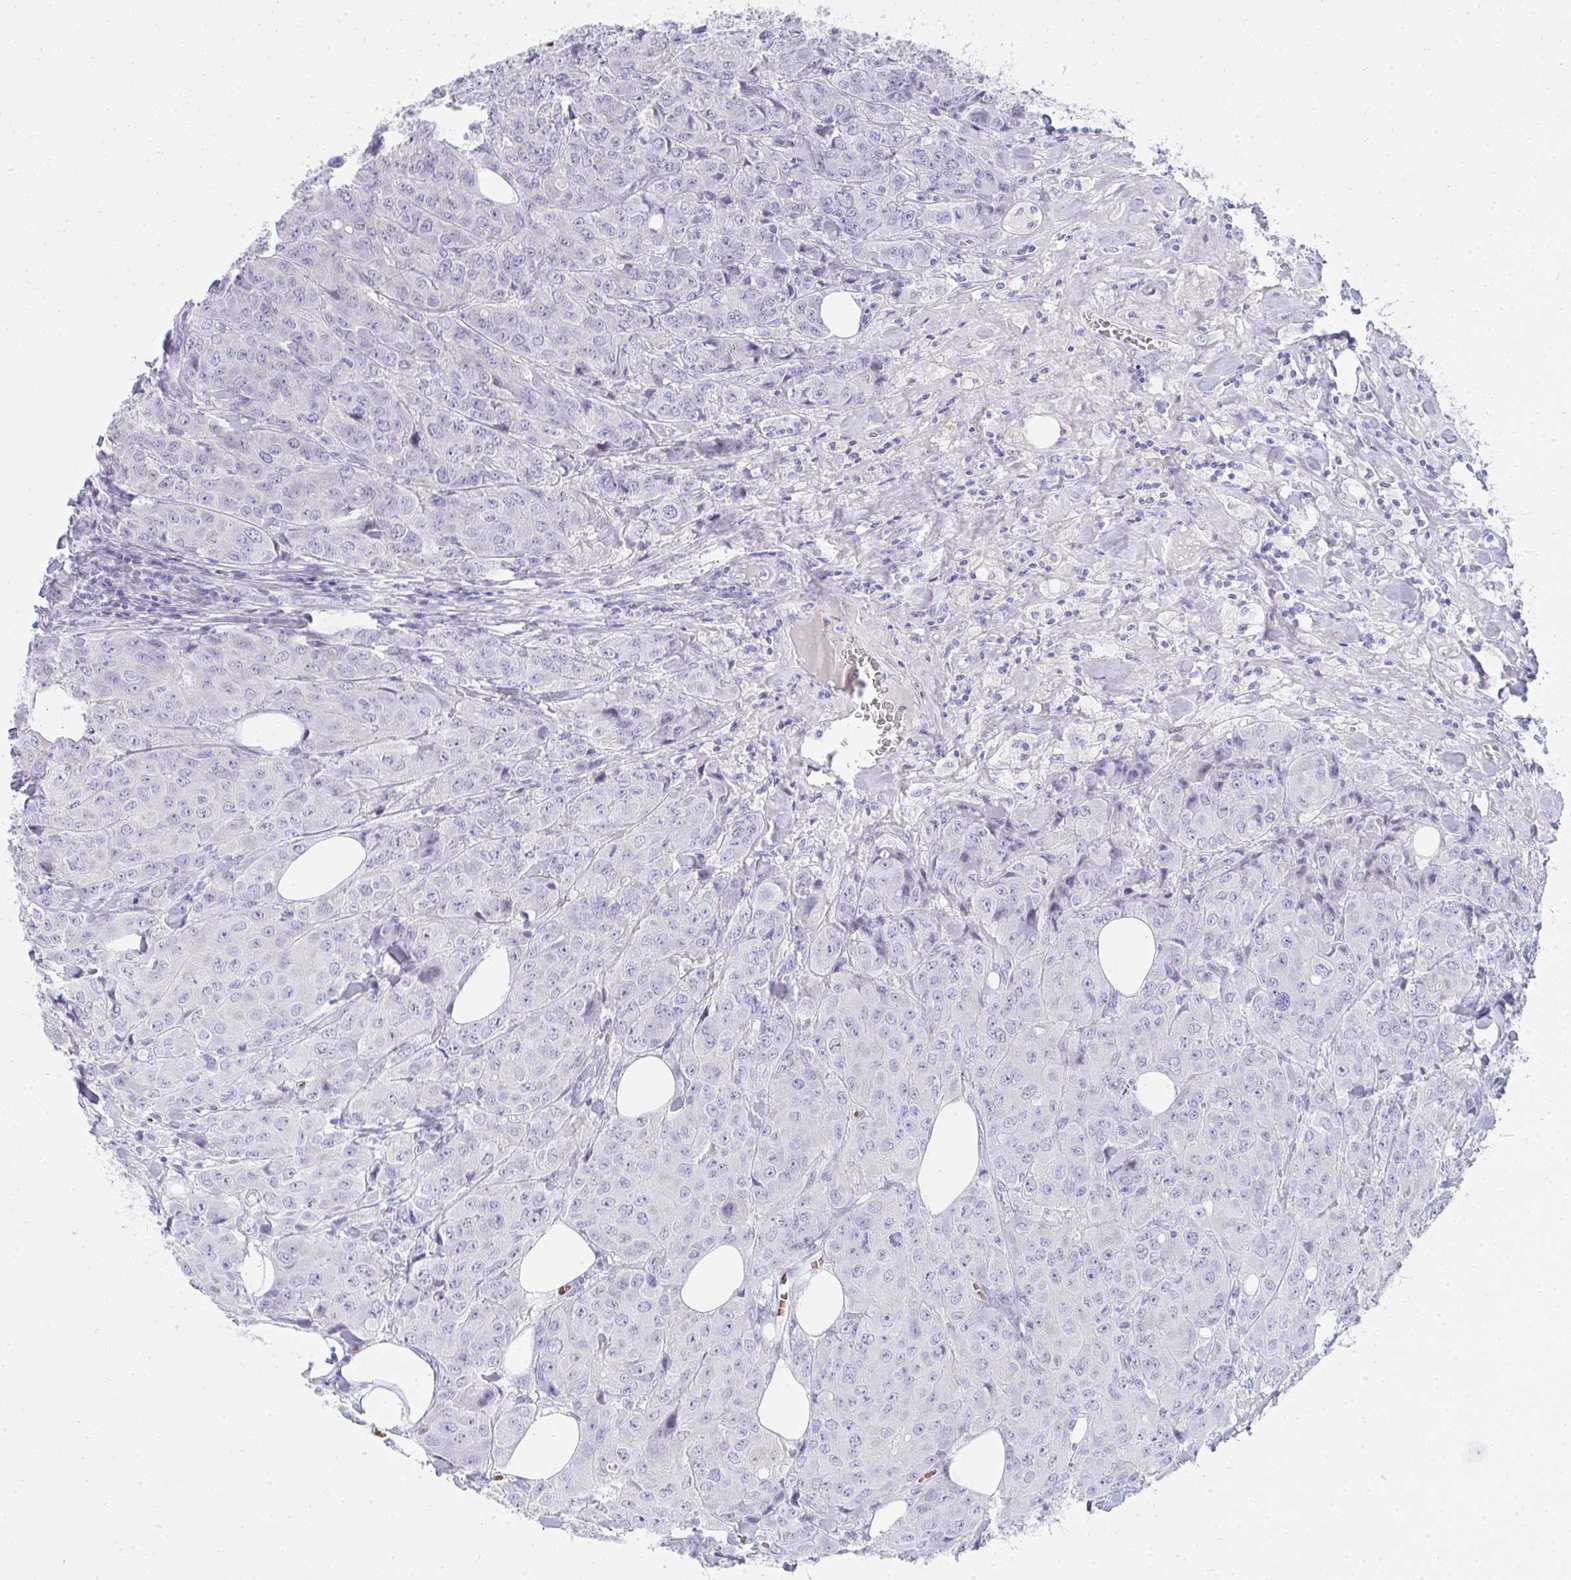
{"staining": {"intensity": "negative", "quantity": "none", "location": "none"}, "tissue": "breast cancer", "cell_type": "Tumor cells", "image_type": "cancer", "snomed": [{"axis": "morphology", "description": "Duct carcinoma"}, {"axis": "topography", "description": "Breast"}], "caption": "A photomicrograph of human breast cancer is negative for staining in tumor cells.", "gene": "ZNF182", "patient": {"sex": "female", "age": 43}}